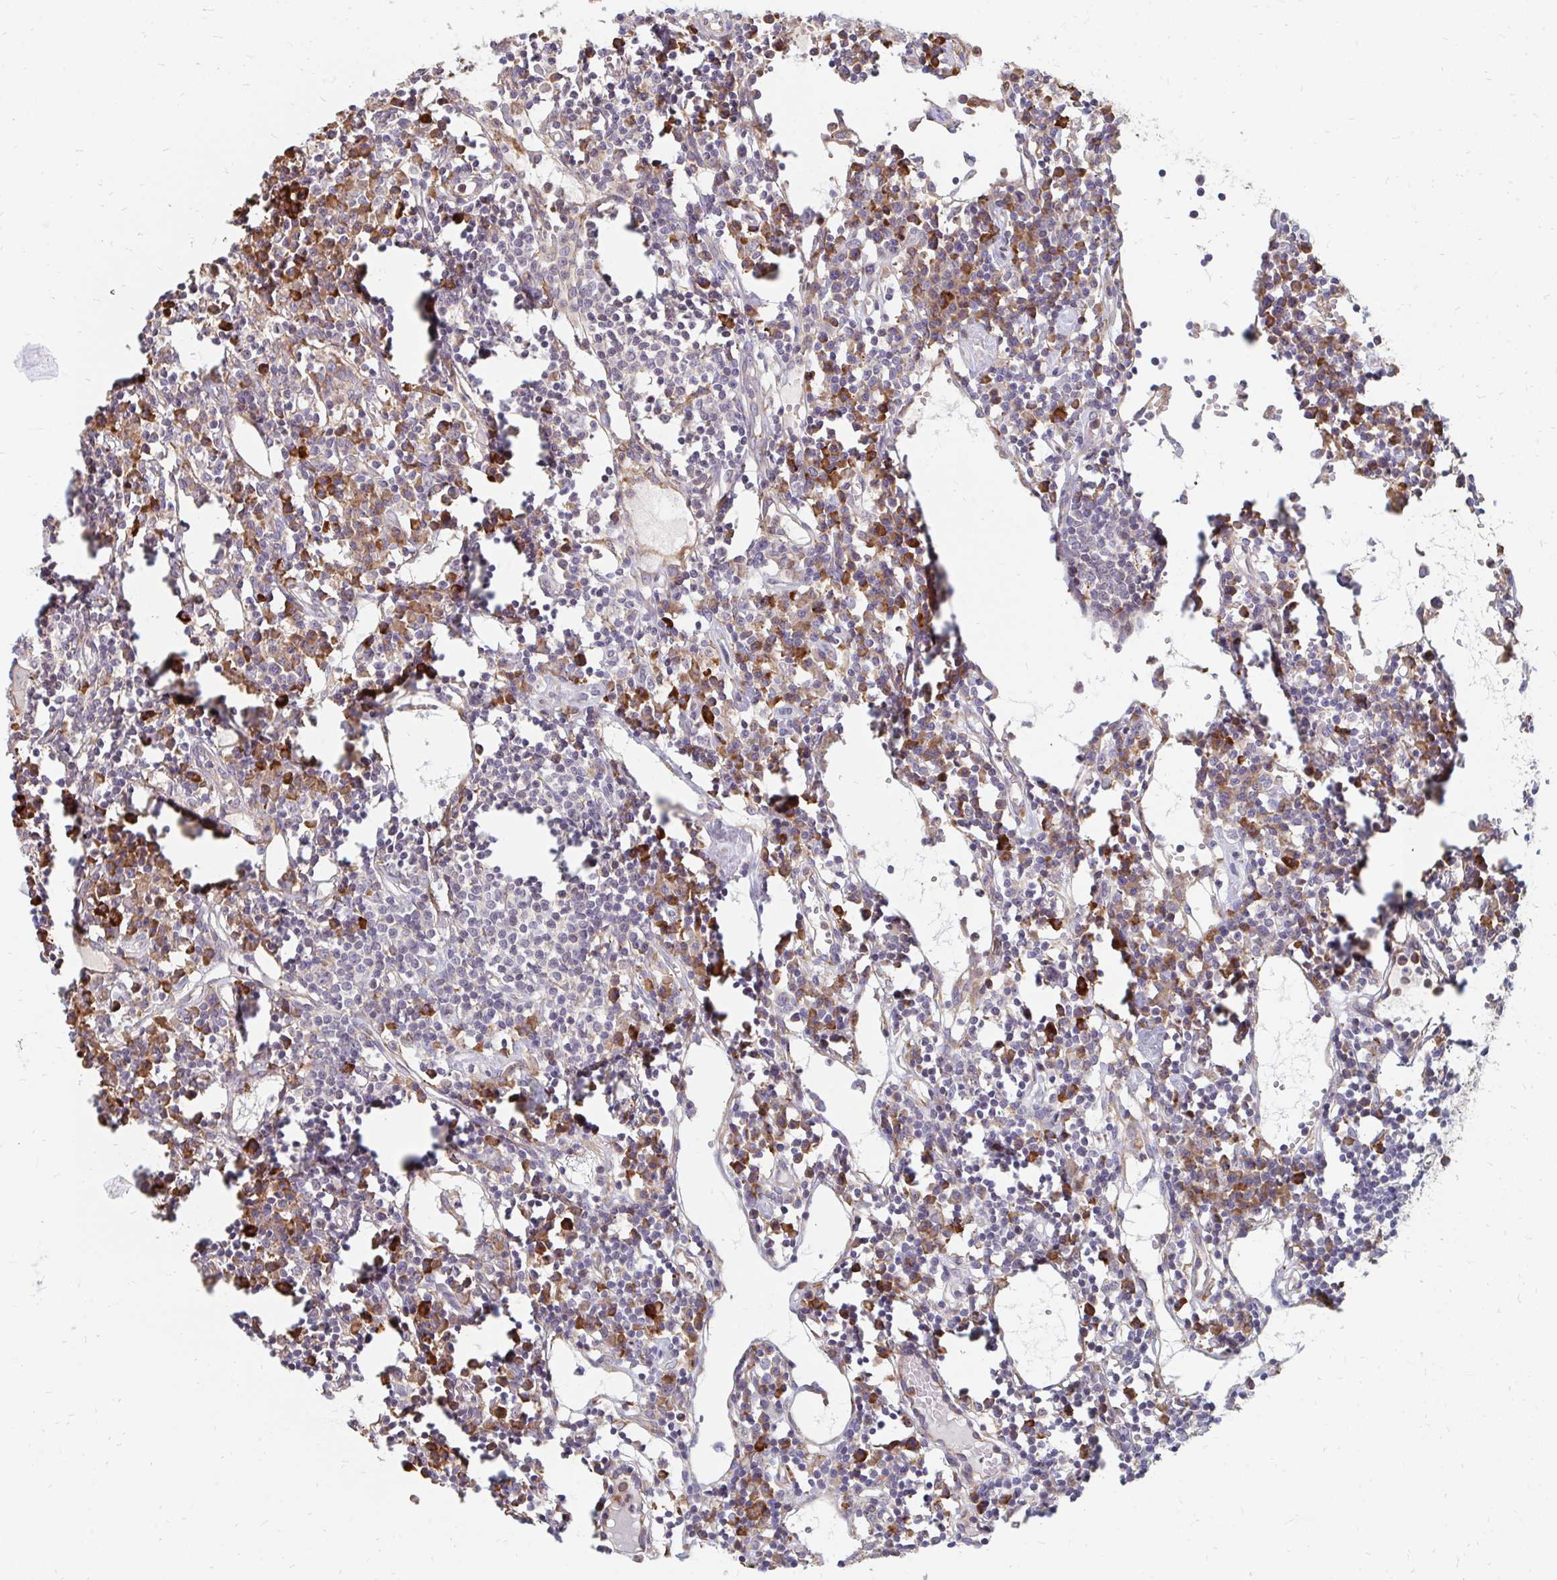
{"staining": {"intensity": "strong", "quantity": "<25%", "location": "cytoplasmic/membranous"}, "tissue": "lymph node", "cell_type": "Germinal center cells", "image_type": "normal", "snomed": [{"axis": "morphology", "description": "Normal tissue, NOS"}, {"axis": "topography", "description": "Lymph node"}], "caption": "Lymph node stained with DAB (3,3'-diaminobenzidine) IHC displays medium levels of strong cytoplasmic/membranous positivity in about <25% of germinal center cells.", "gene": "PPP1R13L", "patient": {"sex": "female", "age": 78}}